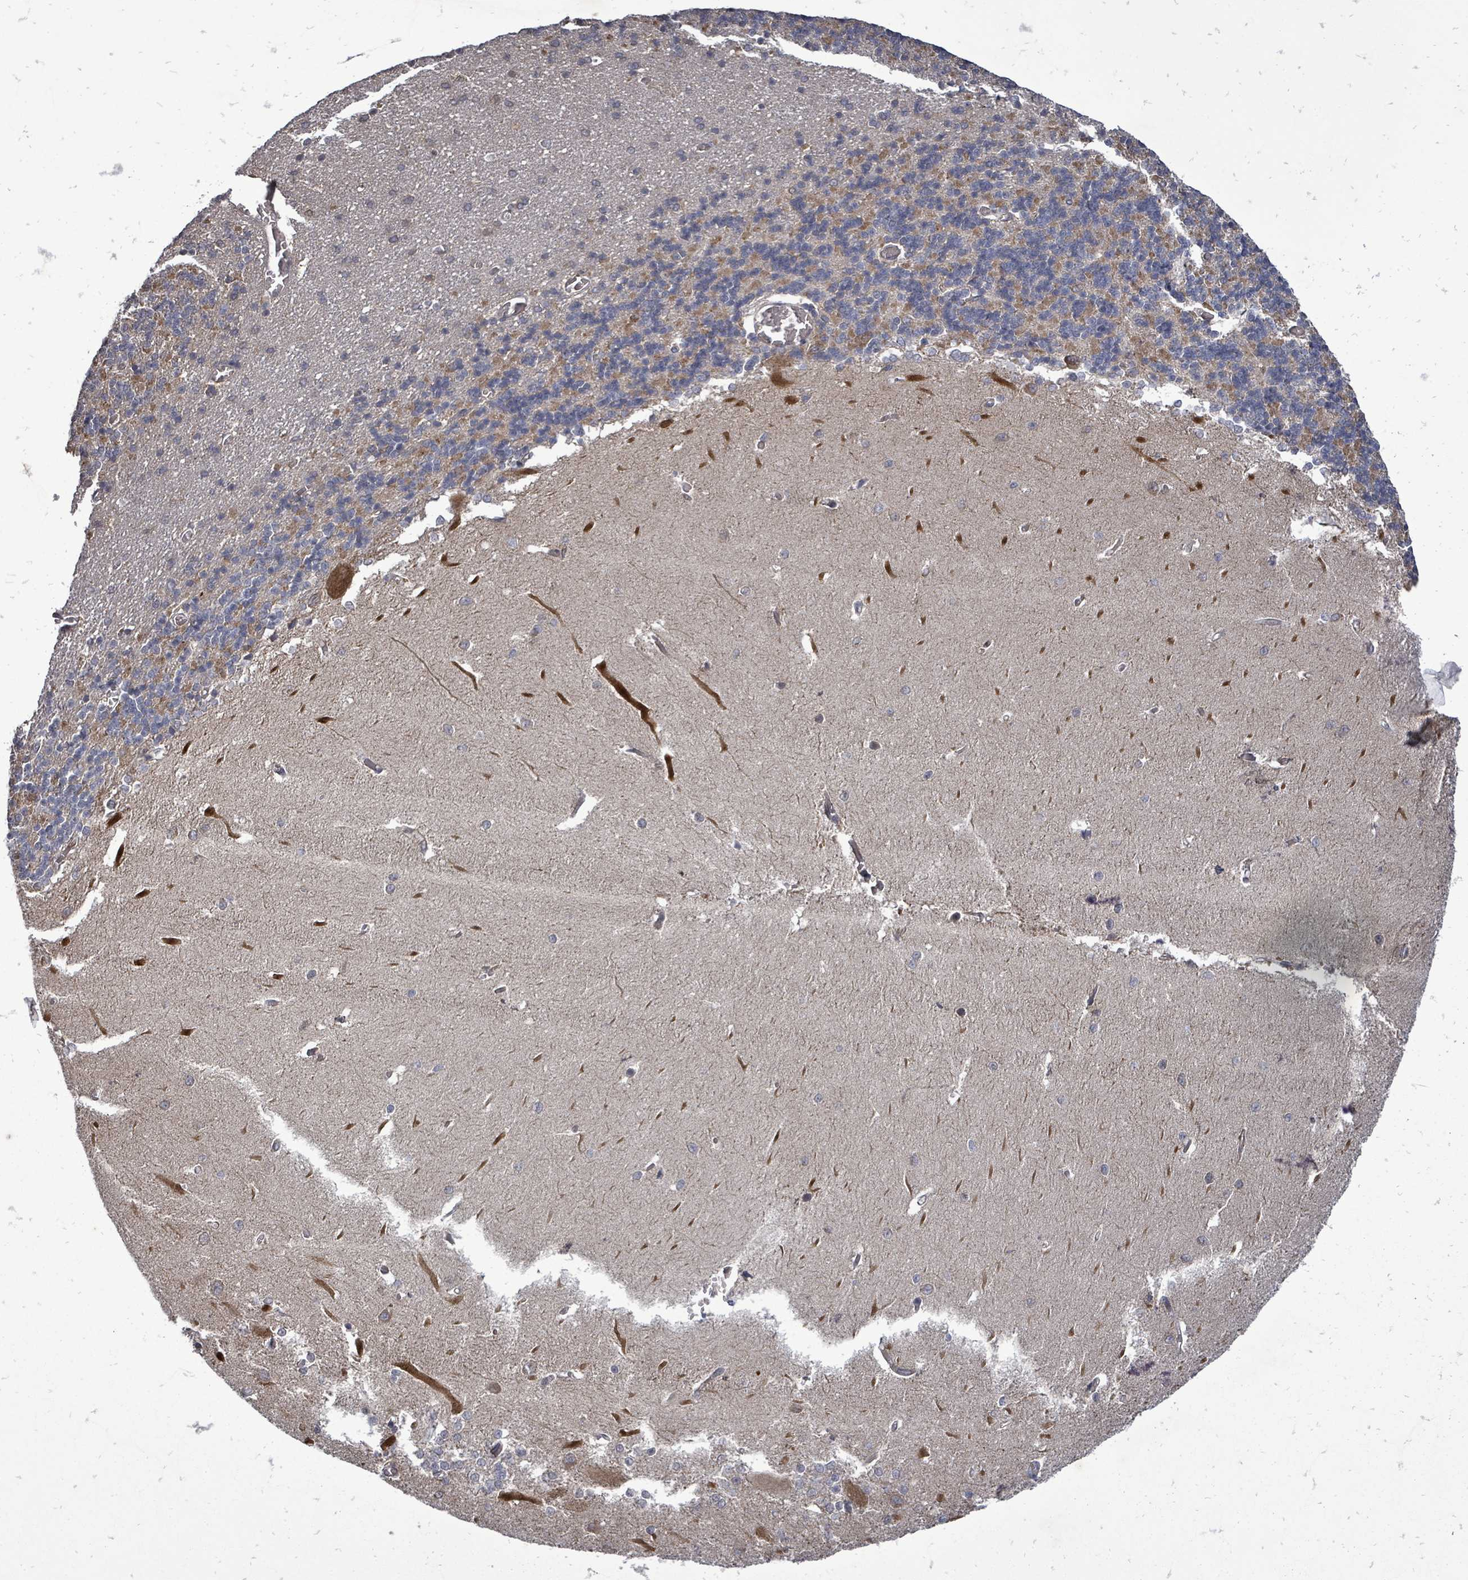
{"staining": {"intensity": "moderate", "quantity": "25%-75%", "location": "cytoplasmic/membranous"}, "tissue": "cerebellum", "cell_type": "Cells in granular layer", "image_type": "normal", "snomed": [{"axis": "morphology", "description": "Normal tissue, NOS"}, {"axis": "topography", "description": "Cerebellum"}], "caption": "Immunohistochemistry (IHC) (DAB (3,3'-diaminobenzidine)) staining of normal cerebellum exhibits moderate cytoplasmic/membranous protein staining in about 25%-75% of cells in granular layer. (brown staining indicates protein expression, while blue staining denotes nuclei).", "gene": "RALGAPB", "patient": {"sex": "male", "age": 37}}